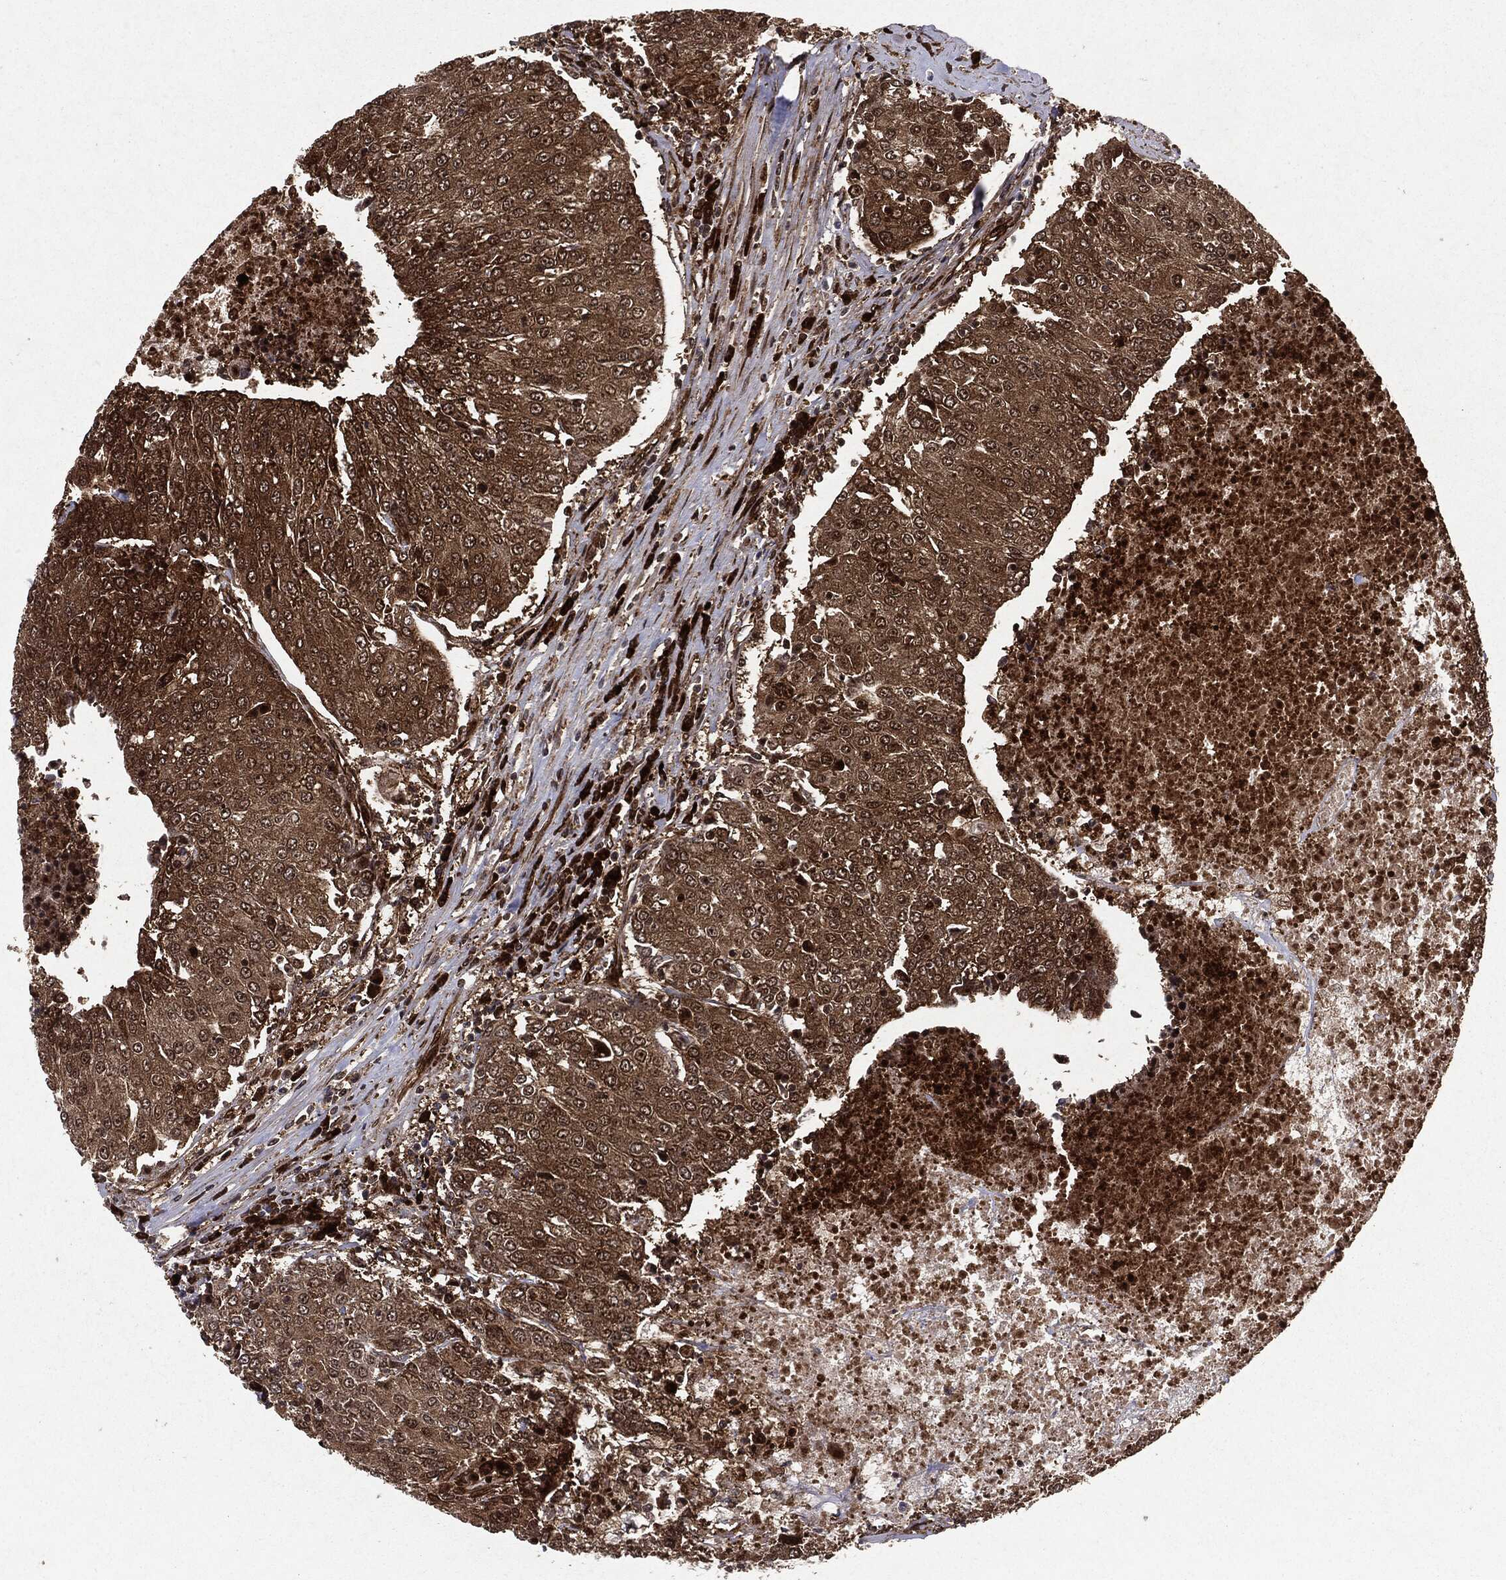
{"staining": {"intensity": "strong", "quantity": ">75%", "location": "cytoplasmic/membranous"}, "tissue": "urothelial cancer", "cell_type": "Tumor cells", "image_type": "cancer", "snomed": [{"axis": "morphology", "description": "Urothelial carcinoma, High grade"}, {"axis": "topography", "description": "Urinary bladder"}], "caption": "Tumor cells exhibit high levels of strong cytoplasmic/membranous staining in approximately >75% of cells in urothelial cancer.", "gene": "OTUB1", "patient": {"sex": "female", "age": 85}}